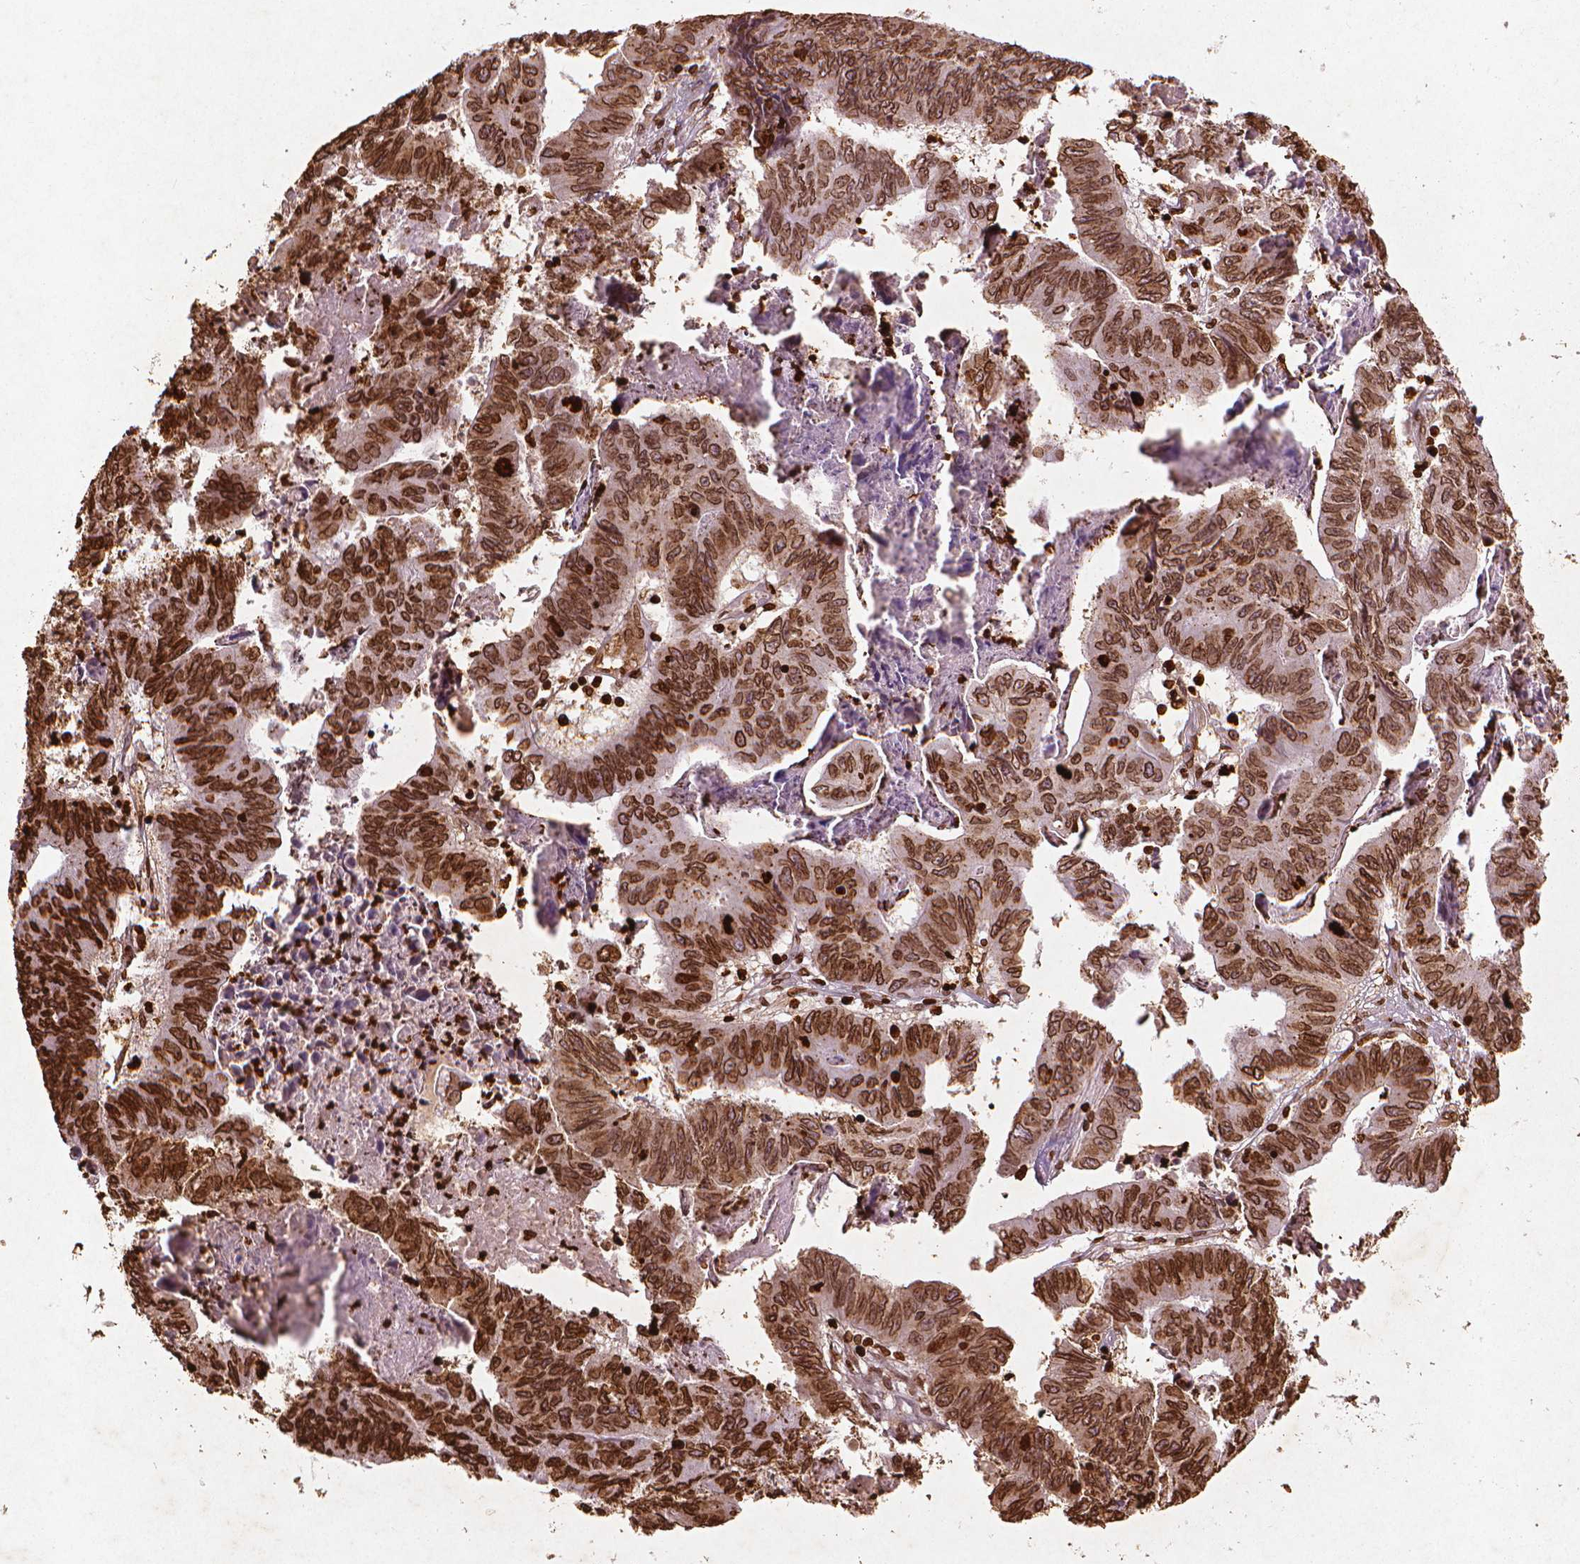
{"staining": {"intensity": "strong", "quantity": ">75%", "location": "cytoplasmic/membranous,nuclear"}, "tissue": "stomach cancer", "cell_type": "Tumor cells", "image_type": "cancer", "snomed": [{"axis": "morphology", "description": "Adenocarcinoma, NOS"}, {"axis": "topography", "description": "Stomach, lower"}], "caption": "Adenocarcinoma (stomach) stained for a protein (brown) displays strong cytoplasmic/membranous and nuclear positive staining in approximately >75% of tumor cells.", "gene": "LMNB1", "patient": {"sex": "male", "age": 77}}